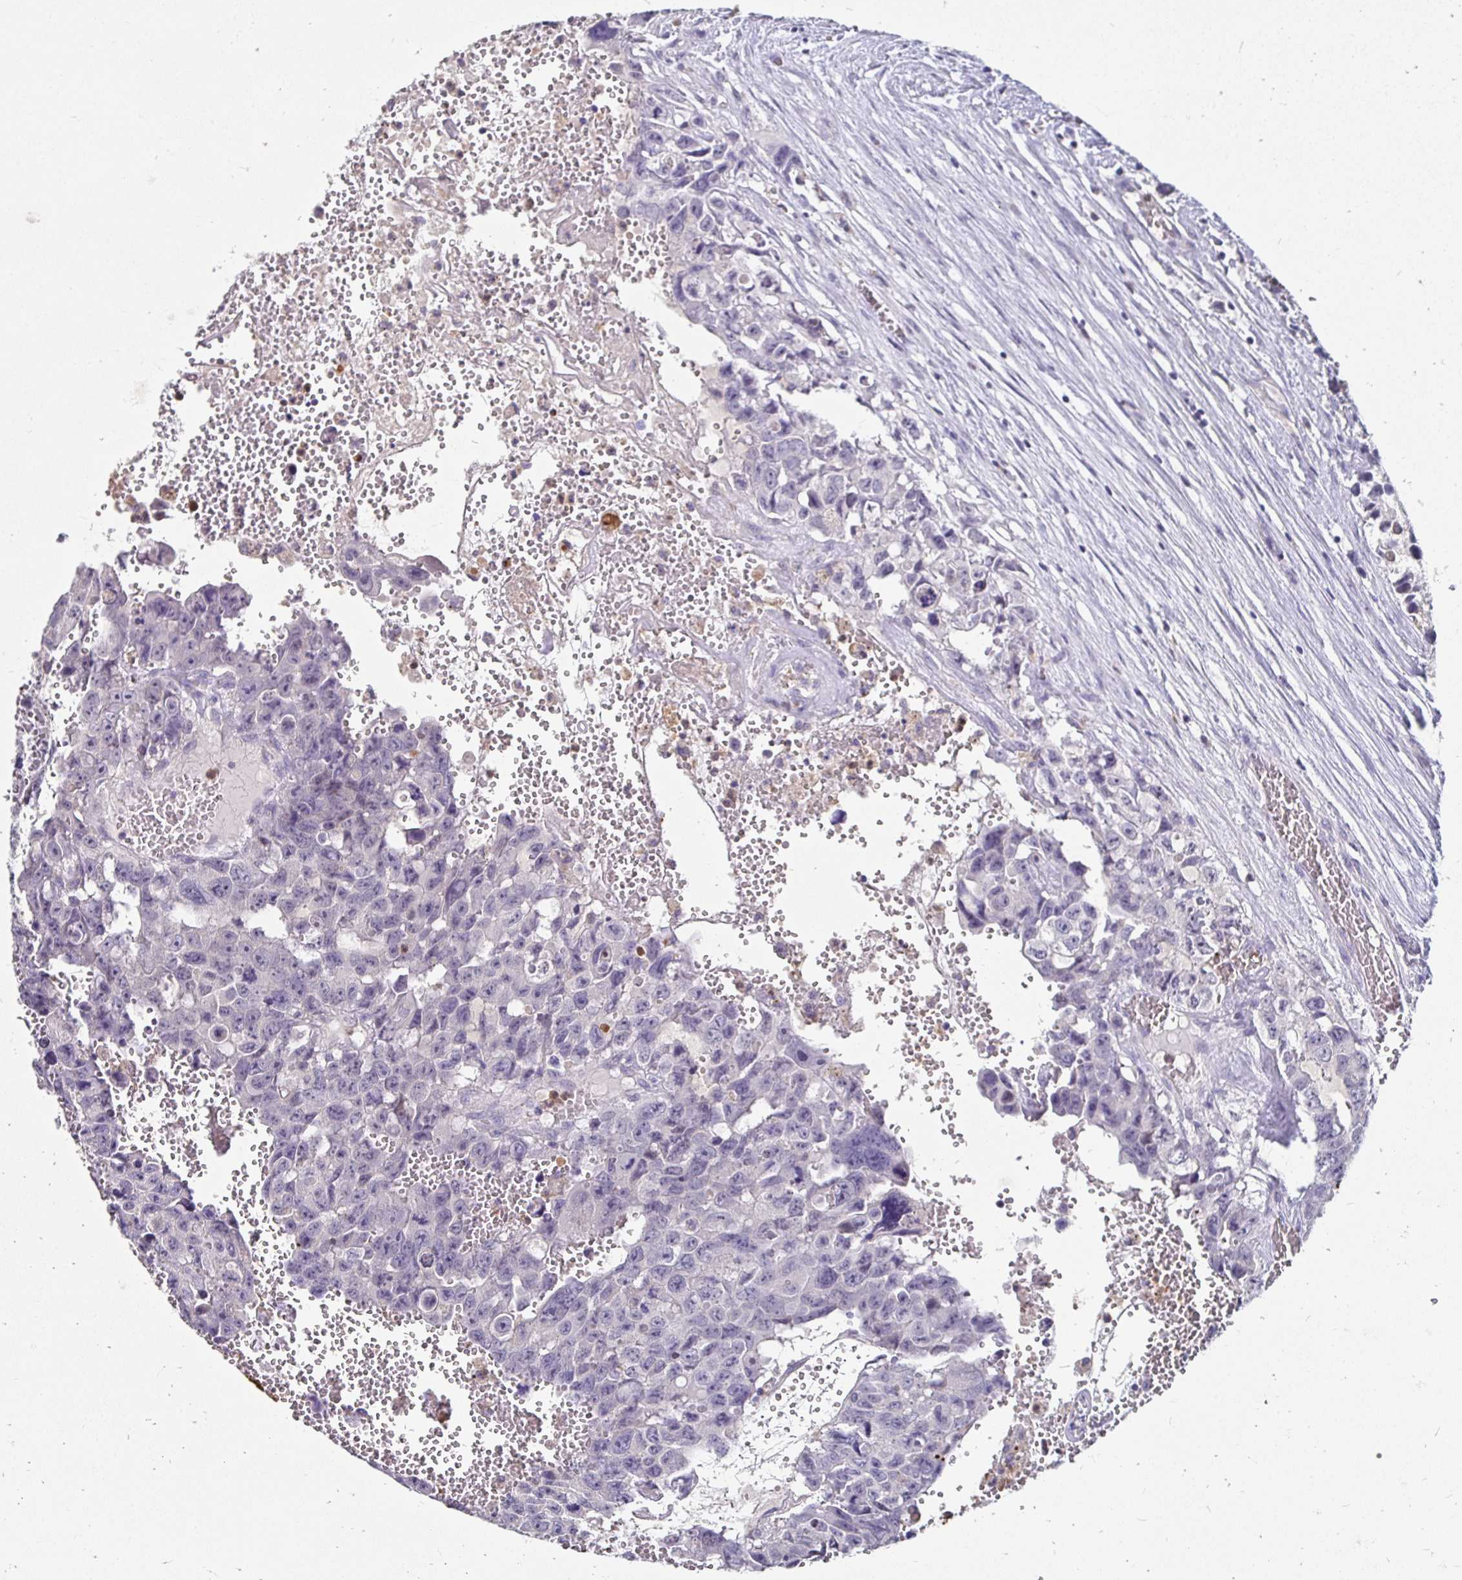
{"staining": {"intensity": "negative", "quantity": "none", "location": "none"}, "tissue": "testis cancer", "cell_type": "Tumor cells", "image_type": "cancer", "snomed": [{"axis": "morphology", "description": "Seminoma, NOS"}, {"axis": "topography", "description": "Testis"}], "caption": "IHC of seminoma (testis) displays no expression in tumor cells.", "gene": "GK2", "patient": {"sex": "male", "age": 26}}